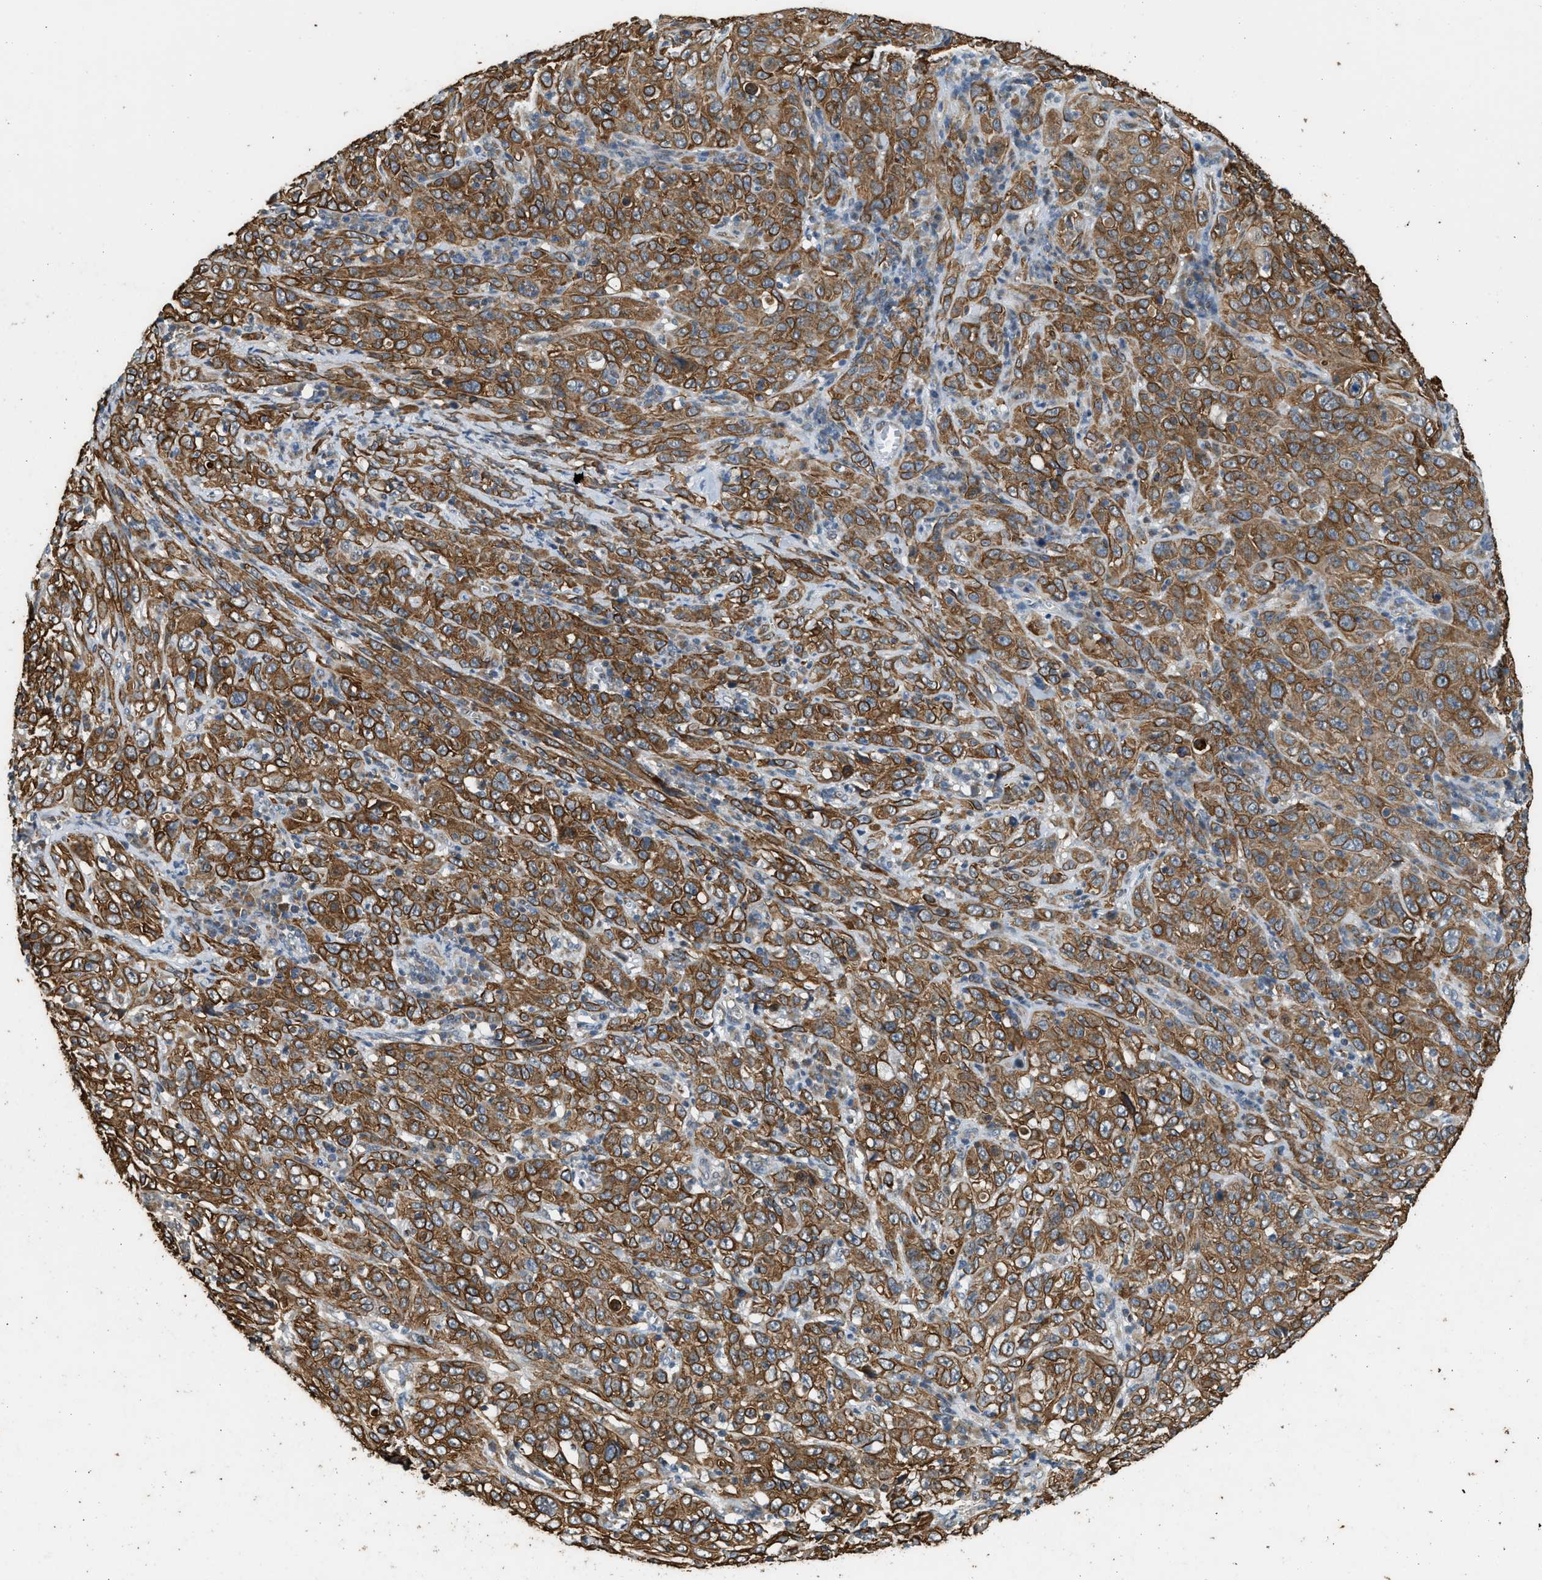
{"staining": {"intensity": "strong", "quantity": ">75%", "location": "cytoplasmic/membranous"}, "tissue": "cervical cancer", "cell_type": "Tumor cells", "image_type": "cancer", "snomed": [{"axis": "morphology", "description": "Squamous cell carcinoma, NOS"}, {"axis": "topography", "description": "Cervix"}], "caption": "This is a histology image of IHC staining of cervical cancer (squamous cell carcinoma), which shows strong positivity in the cytoplasmic/membranous of tumor cells.", "gene": "PCLO", "patient": {"sex": "female", "age": 46}}